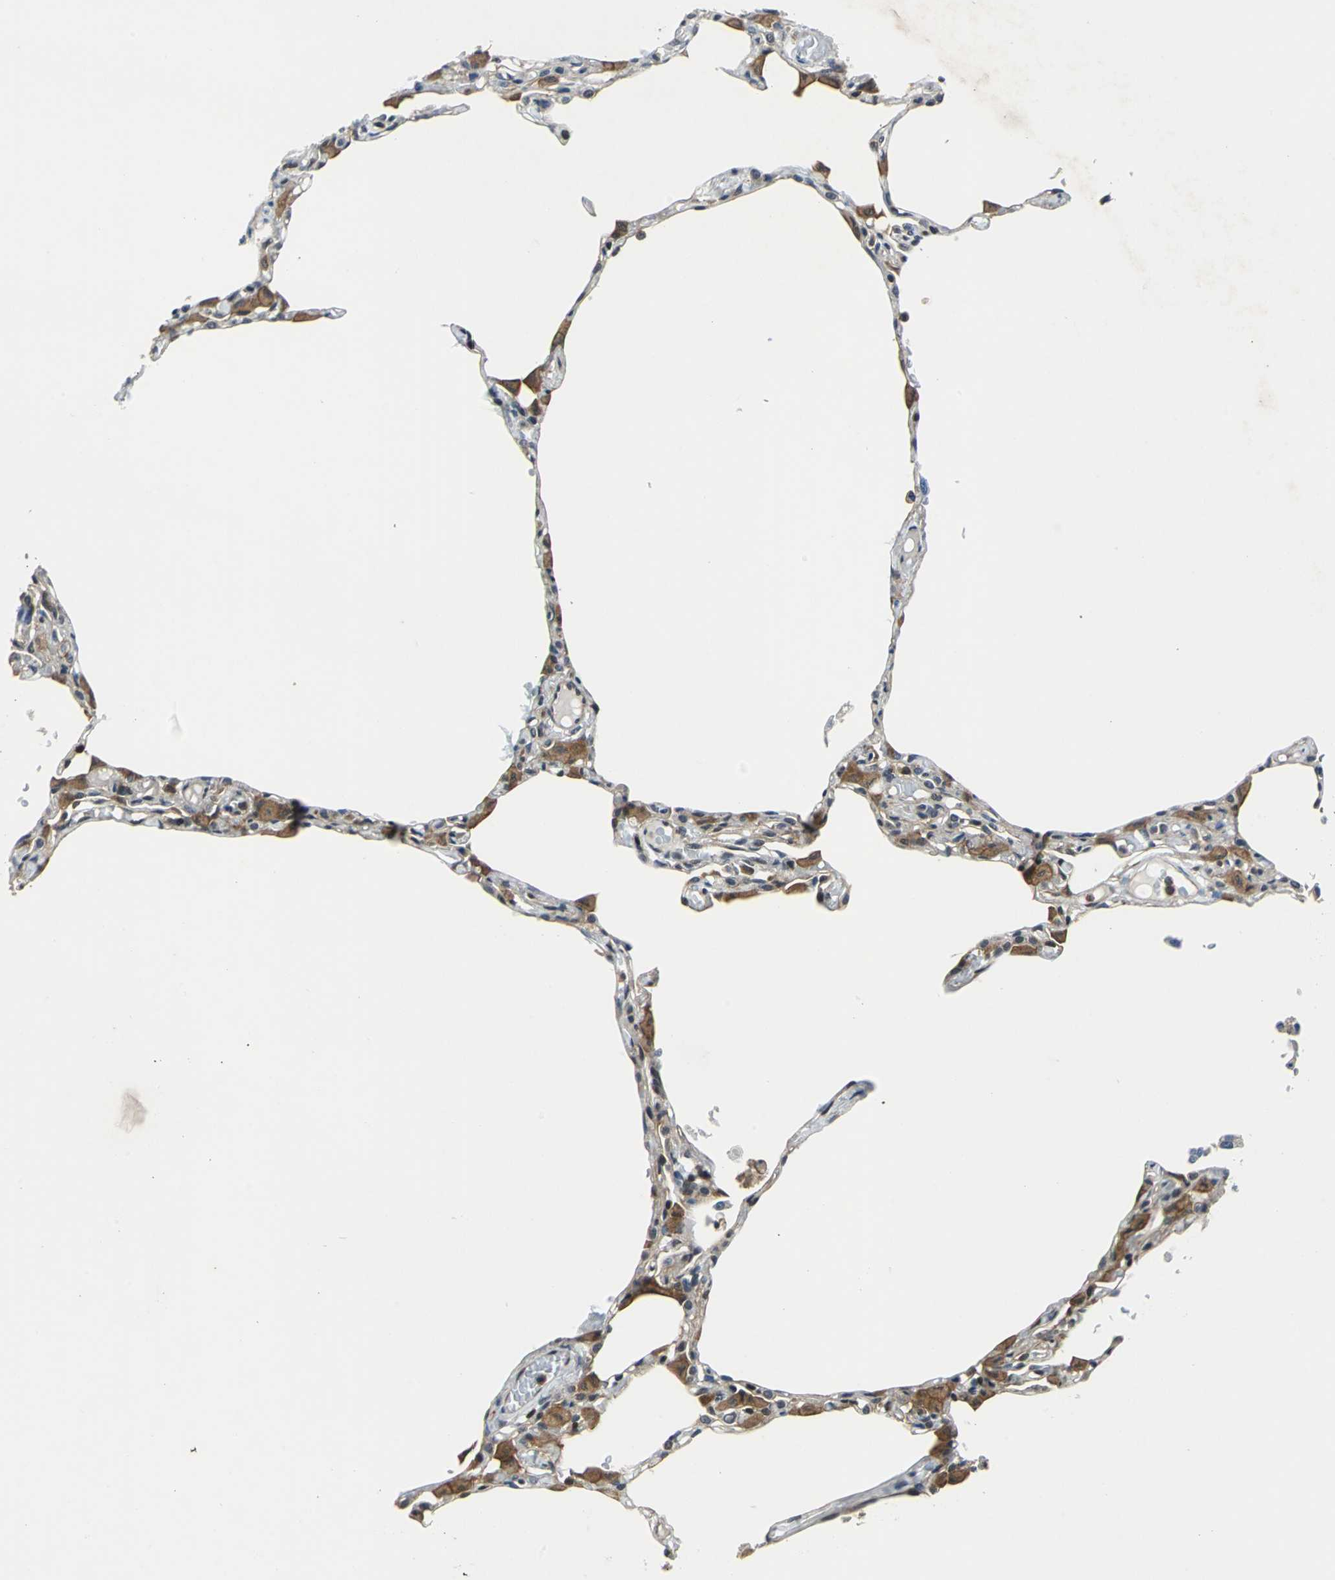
{"staining": {"intensity": "moderate", "quantity": "<25%", "location": "nuclear"}, "tissue": "lung", "cell_type": "Alveolar cells", "image_type": "normal", "snomed": [{"axis": "morphology", "description": "Normal tissue, NOS"}, {"axis": "topography", "description": "Lung"}], "caption": "High-power microscopy captured an immunohistochemistry histopathology image of benign lung, revealing moderate nuclear expression in about <25% of alveolar cells.", "gene": "ARPC3", "patient": {"sex": "female", "age": 49}}